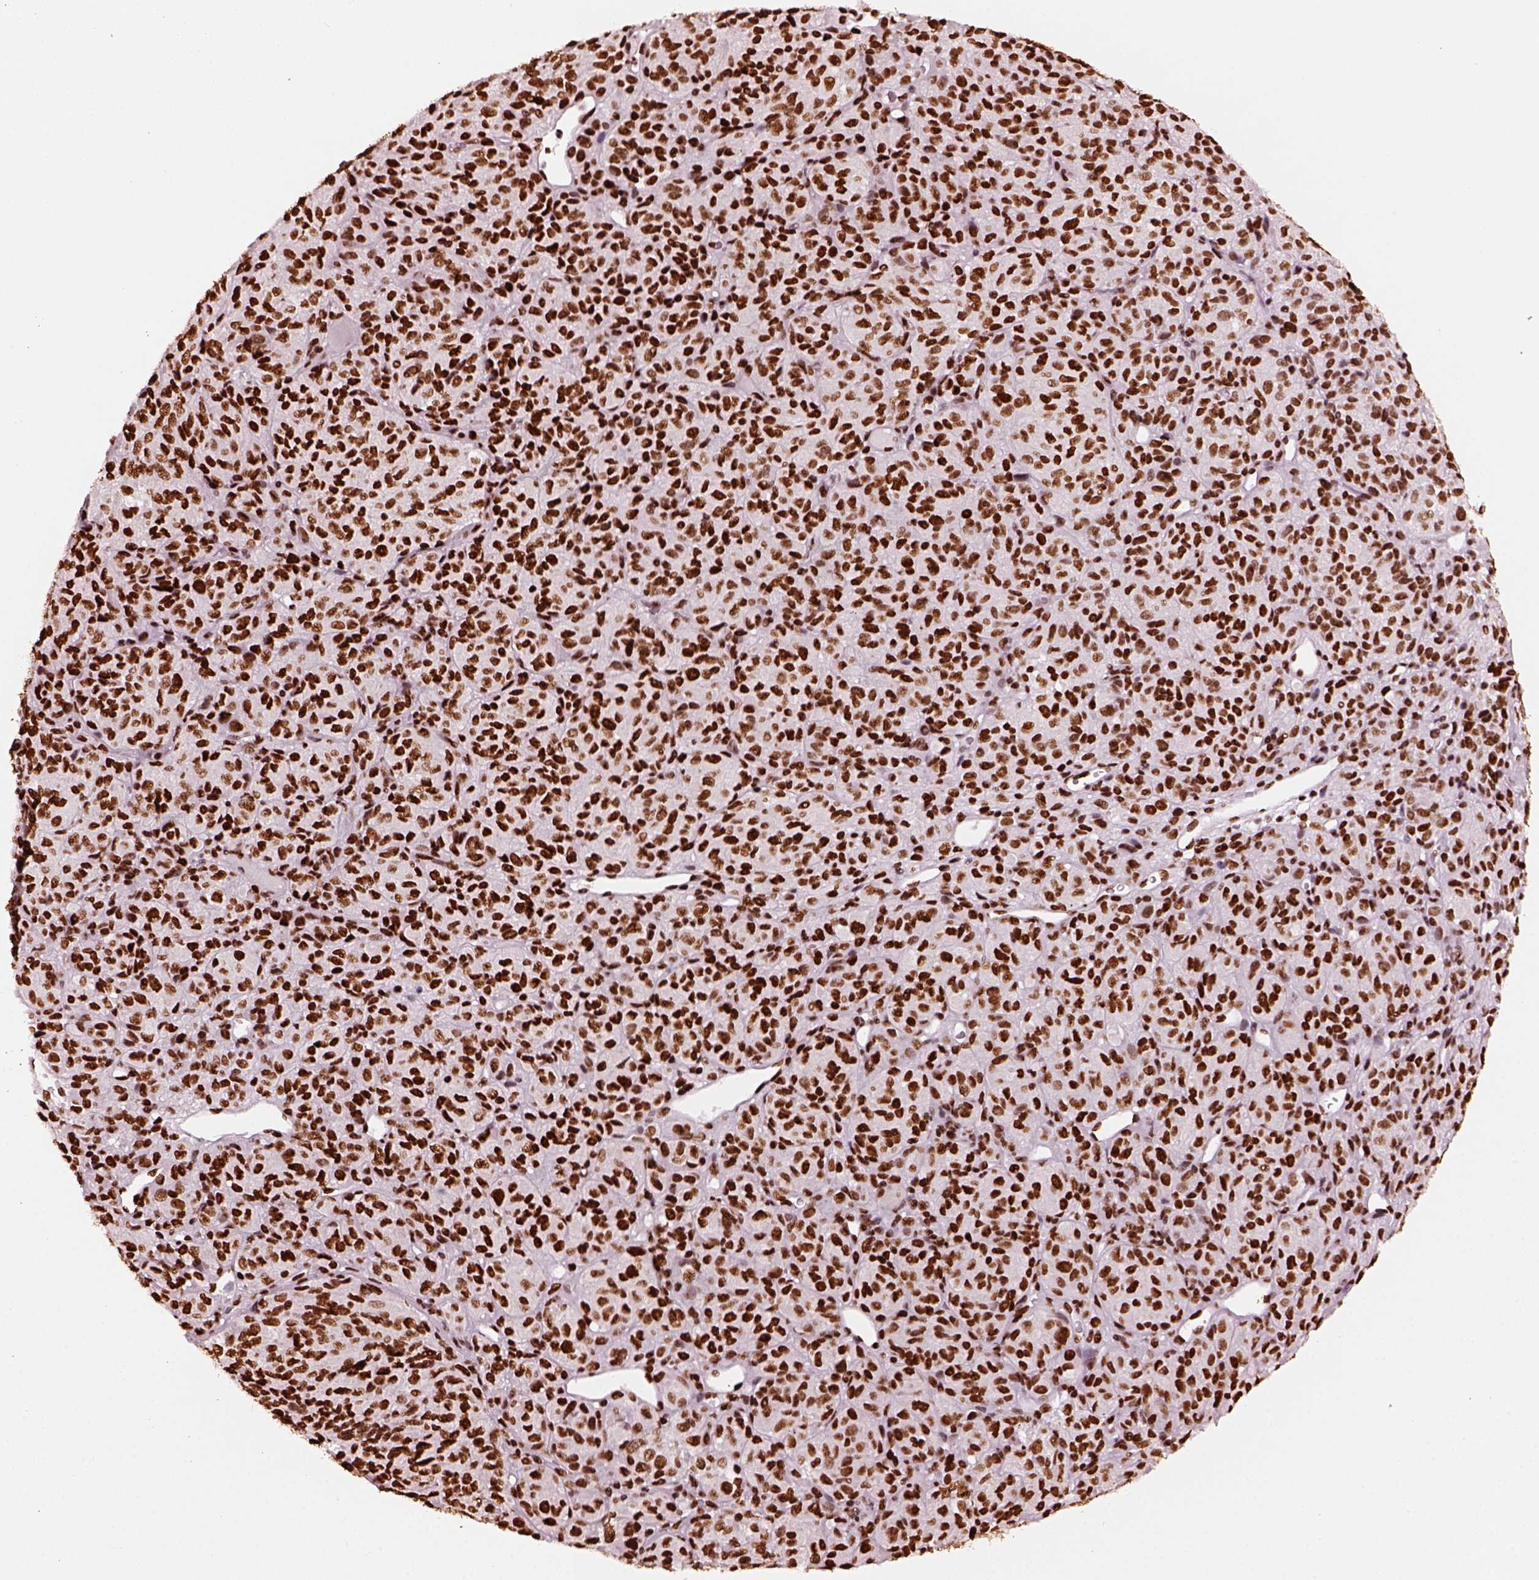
{"staining": {"intensity": "strong", "quantity": ">75%", "location": "nuclear"}, "tissue": "melanoma", "cell_type": "Tumor cells", "image_type": "cancer", "snomed": [{"axis": "morphology", "description": "Malignant melanoma, Metastatic site"}, {"axis": "topography", "description": "Brain"}], "caption": "The immunohistochemical stain labels strong nuclear positivity in tumor cells of malignant melanoma (metastatic site) tissue.", "gene": "CBFA2T3", "patient": {"sex": "female", "age": 56}}